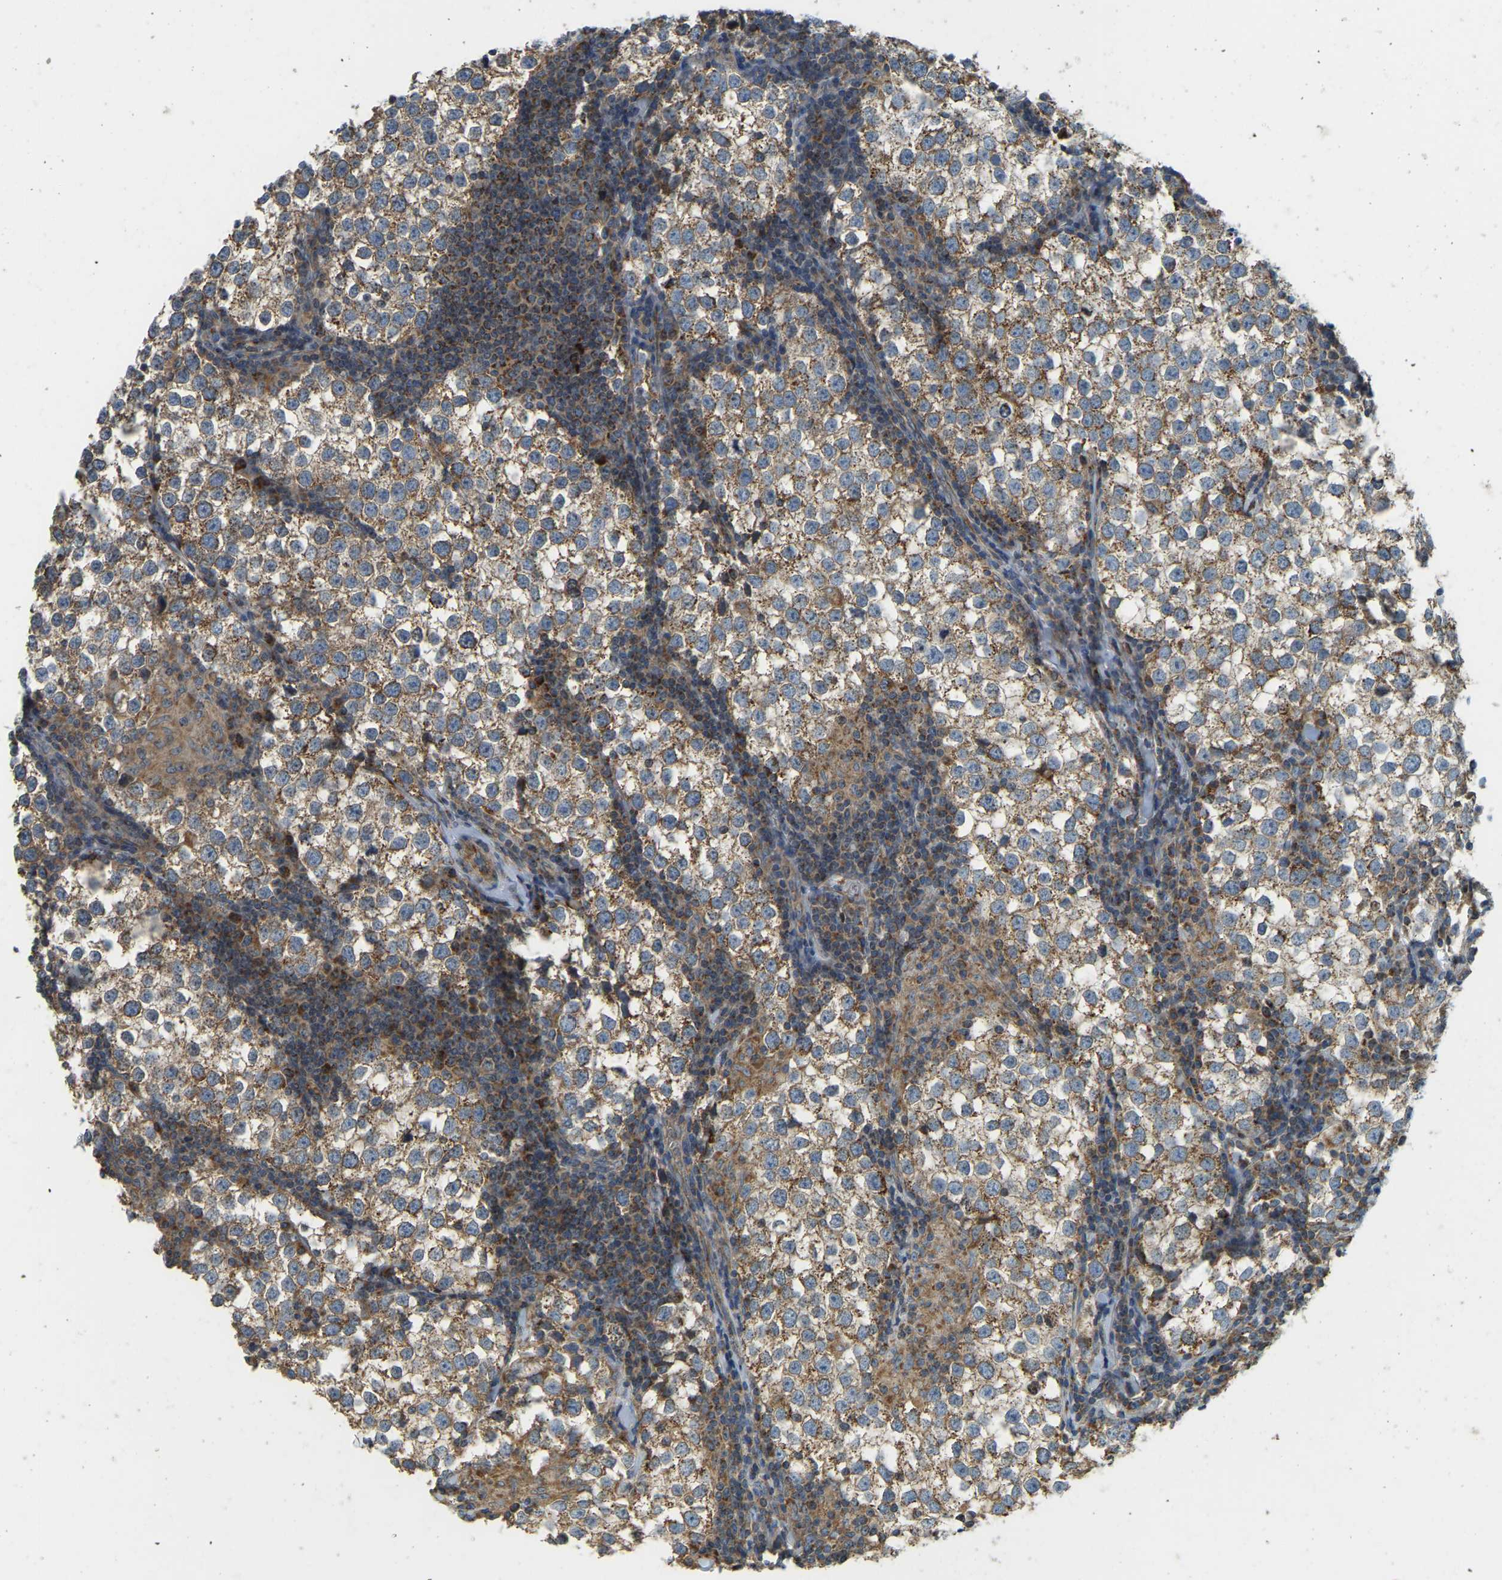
{"staining": {"intensity": "moderate", "quantity": ">75%", "location": "cytoplasmic/membranous"}, "tissue": "testis cancer", "cell_type": "Tumor cells", "image_type": "cancer", "snomed": [{"axis": "morphology", "description": "Seminoma, NOS"}, {"axis": "morphology", "description": "Carcinoma, Embryonal, NOS"}, {"axis": "topography", "description": "Testis"}], "caption": "A brown stain highlights moderate cytoplasmic/membranous staining of a protein in testis cancer tumor cells.", "gene": "PSMD7", "patient": {"sex": "male", "age": 36}}